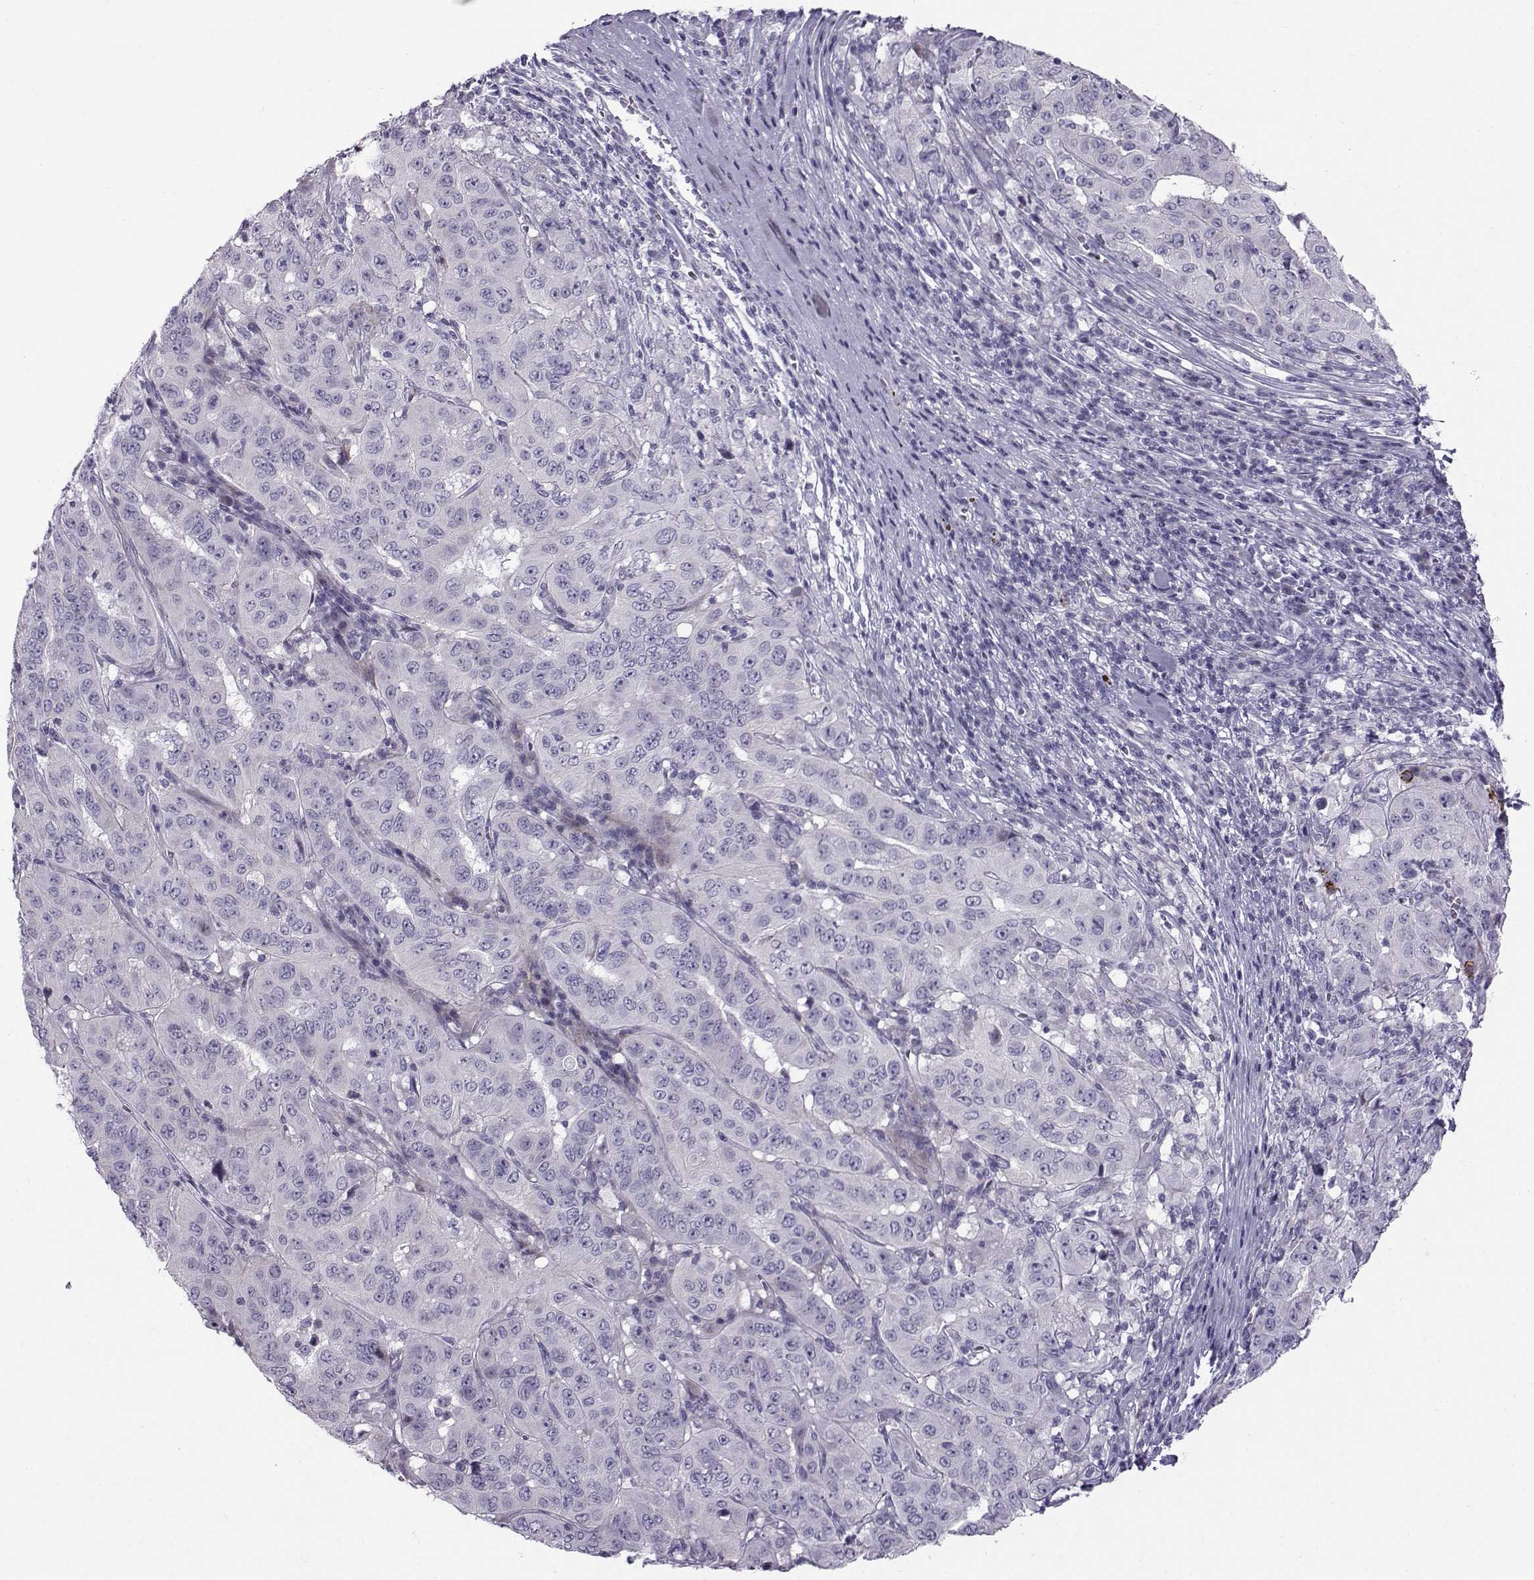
{"staining": {"intensity": "negative", "quantity": "none", "location": "none"}, "tissue": "pancreatic cancer", "cell_type": "Tumor cells", "image_type": "cancer", "snomed": [{"axis": "morphology", "description": "Adenocarcinoma, NOS"}, {"axis": "topography", "description": "Pancreas"}], "caption": "A photomicrograph of pancreatic cancer (adenocarcinoma) stained for a protein demonstrates no brown staining in tumor cells.", "gene": "DMRT3", "patient": {"sex": "male", "age": 63}}